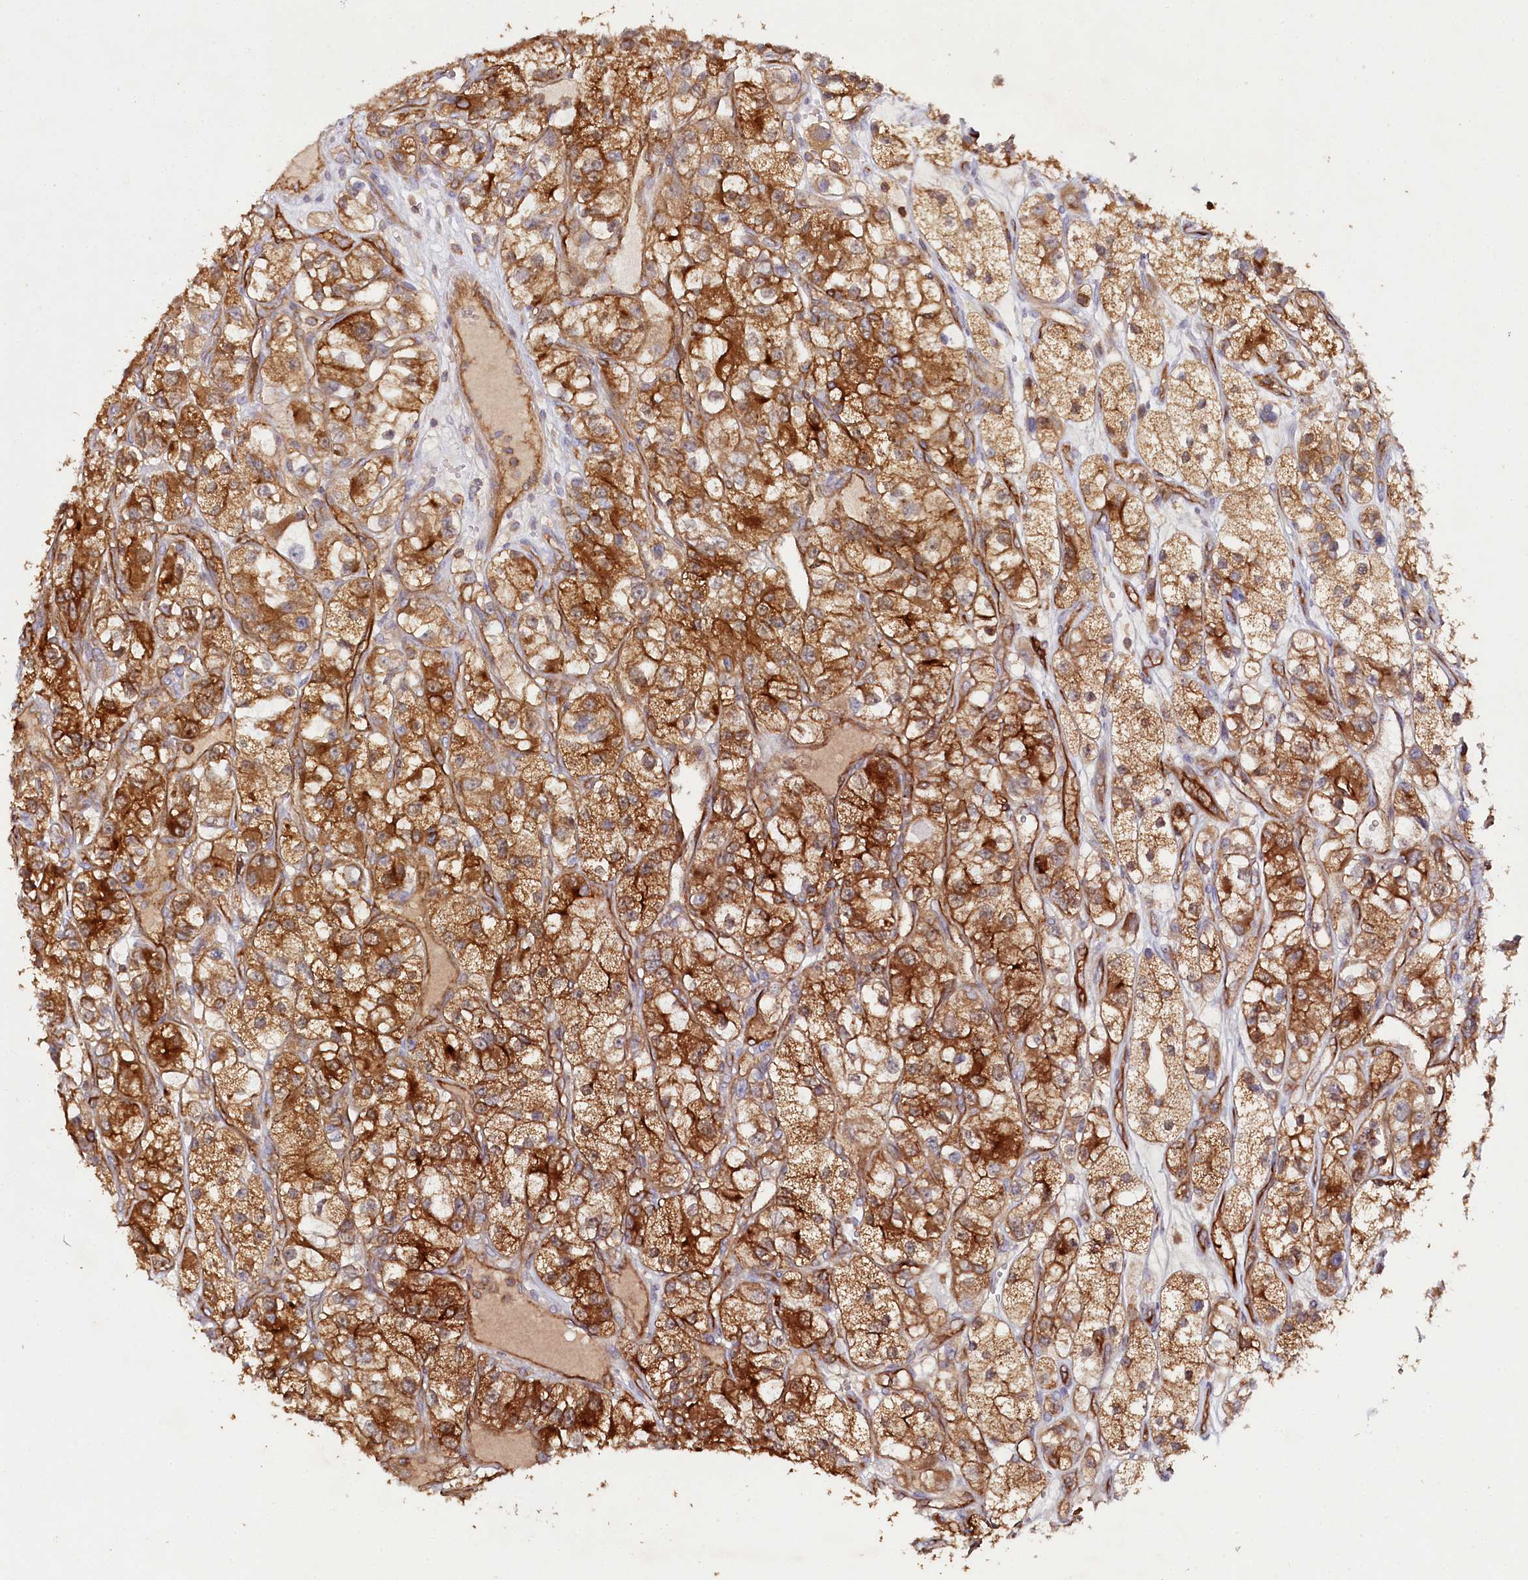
{"staining": {"intensity": "strong", "quantity": ">75%", "location": "cytoplasmic/membranous"}, "tissue": "renal cancer", "cell_type": "Tumor cells", "image_type": "cancer", "snomed": [{"axis": "morphology", "description": "Adenocarcinoma, NOS"}, {"axis": "topography", "description": "Kidney"}], "caption": "Immunohistochemical staining of human renal cancer (adenocarcinoma) demonstrates high levels of strong cytoplasmic/membranous protein expression in approximately >75% of tumor cells.", "gene": "RBP5", "patient": {"sex": "female", "age": 57}}